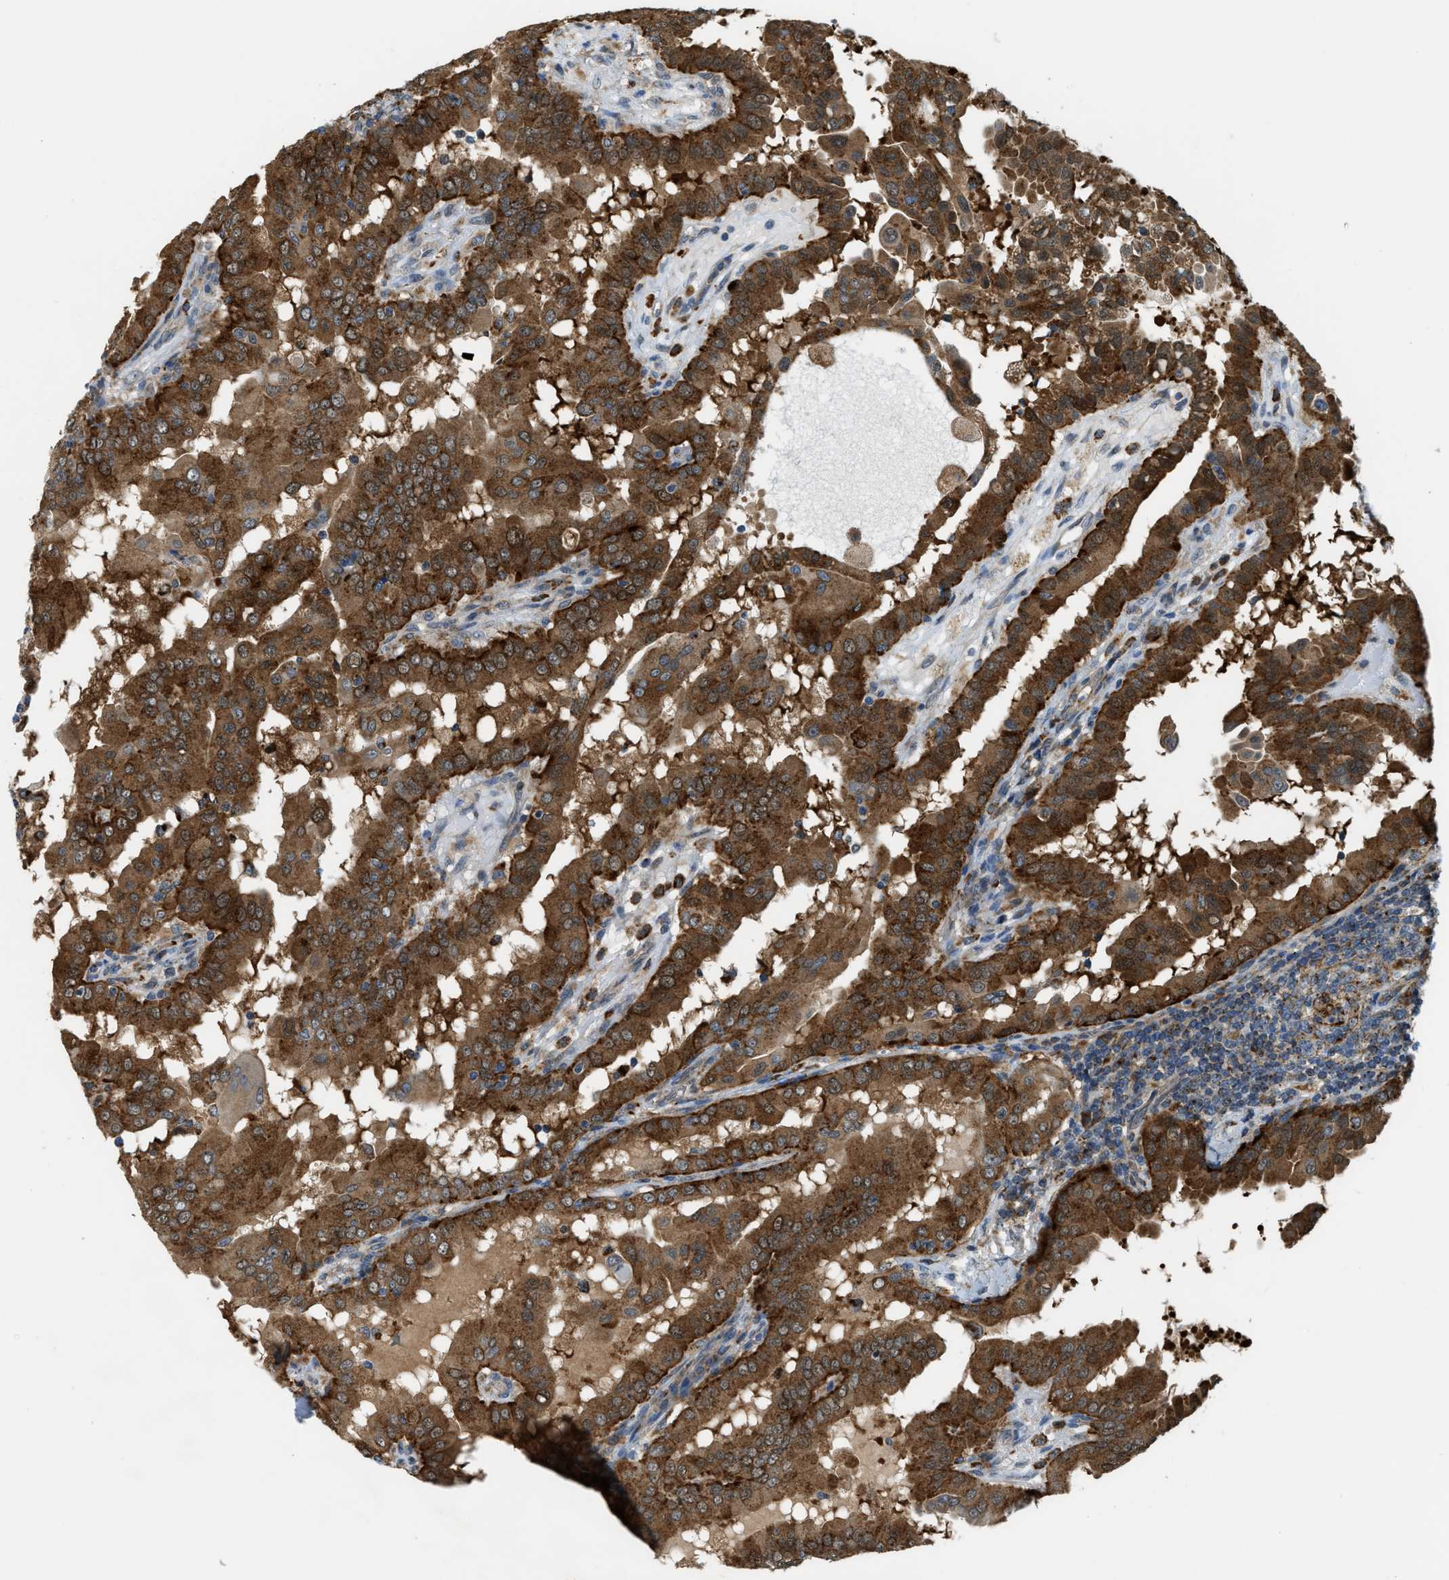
{"staining": {"intensity": "moderate", "quantity": ">75%", "location": "cytoplasmic/membranous"}, "tissue": "thyroid cancer", "cell_type": "Tumor cells", "image_type": "cancer", "snomed": [{"axis": "morphology", "description": "Papillary adenocarcinoma, NOS"}, {"axis": "topography", "description": "Thyroid gland"}], "caption": "Moderate cytoplasmic/membranous protein positivity is present in about >75% of tumor cells in papillary adenocarcinoma (thyroid). (IHC, brightfield microscopy, high magnification).", "gene": "STARD3NL", "patient": {"sex": "male", "age": 33}}